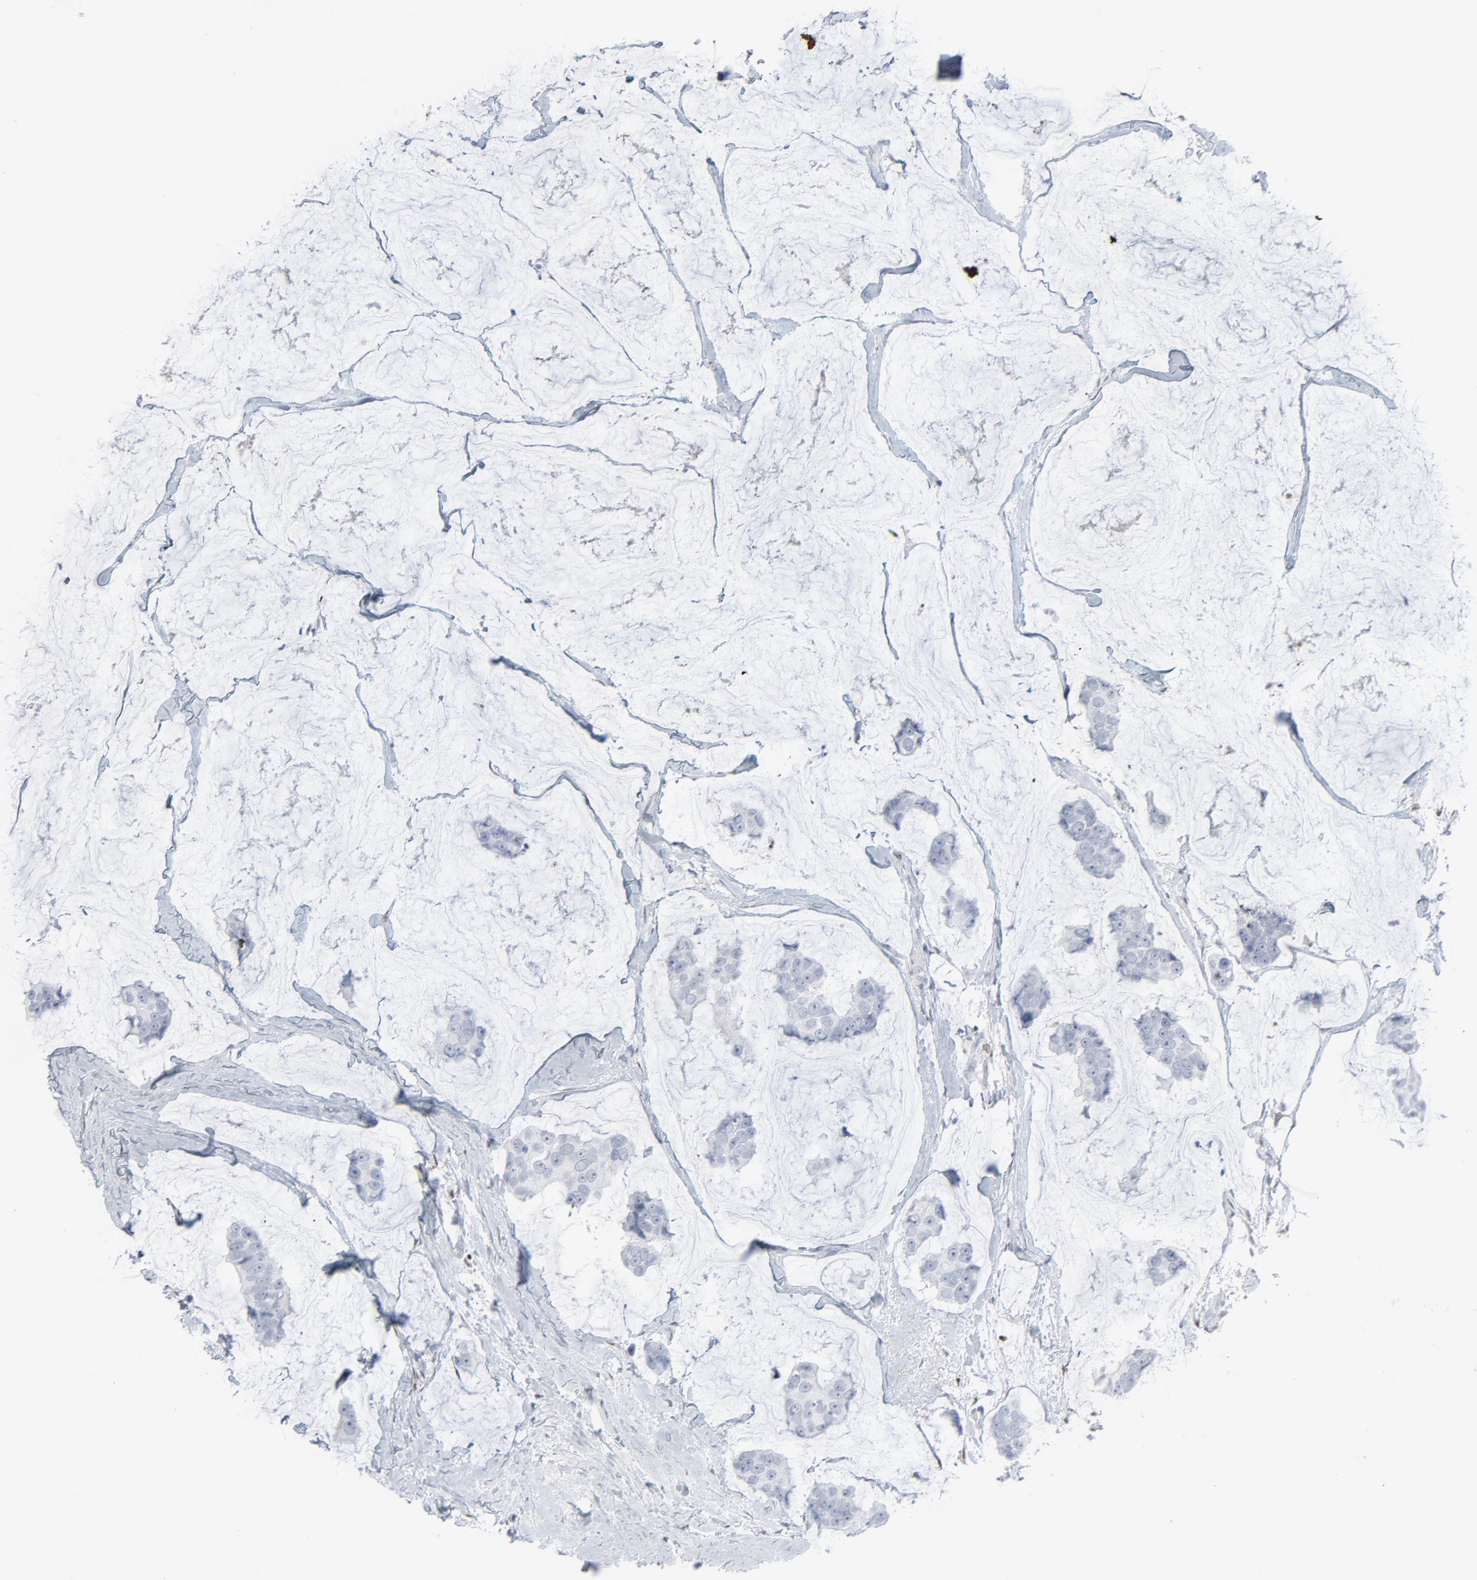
{"staining": {"intensity": "negative", "quantity": "none", "location": "none"}, "tissue": "breast cancer", "cell_type": "Tumor cells", "image_type": "cancer", "snomed": [{"axis": "morphology", "description": "Duct carcinoma"}, {"axis": "topography", "description": "Breast"}], "caption": "Protein analysis of breast cancer (invasive ductal carcinoma) displays no significant positivity in tumor cells.", "gene": "MITF", "patient": {"sex": "female", "age": 69}}